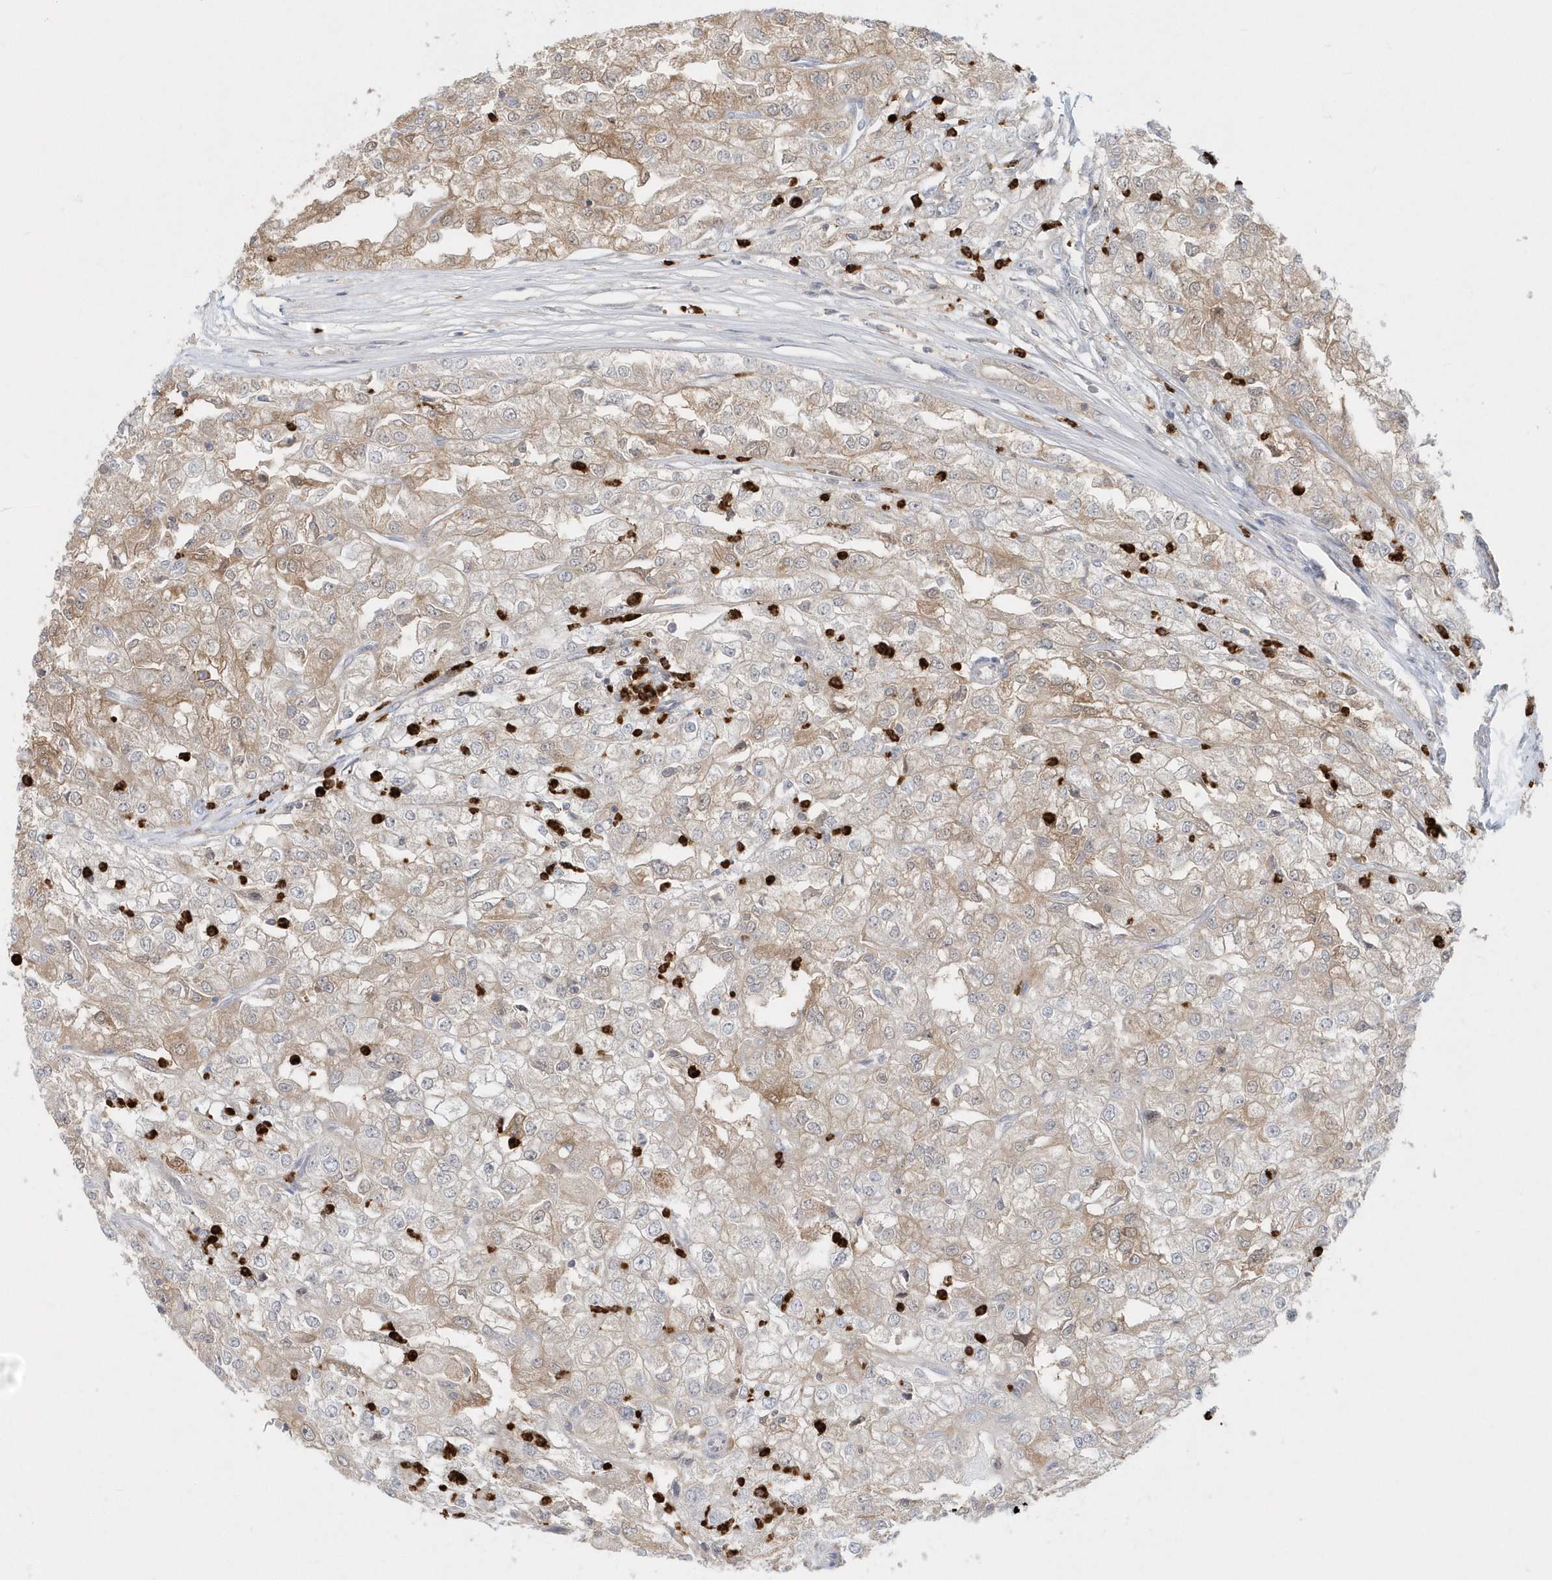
{"staining": {"intensity": "weak", "quantity": ">75%", "location": "cytoplasmic/membranous"}, "tissue": "renal cancer", "cell_type": "Tumor cells", "image_type": "cancer", "snomed": [{"axis": "morphology", "description": "Adenocarcinoma, NOS"}, {"axis": "topography", "description": "Kidney"}], "caption": "This micrograph displays adenocarcinoma (renal) stained with IHC to label a protein in brown. The cytoplasmic/membranous of tumor cells show weak positivity for the protein. Nuclei are counter-stained blue.", "gene": "RNF7", "patient": {"sex": "female", "age": 54}}